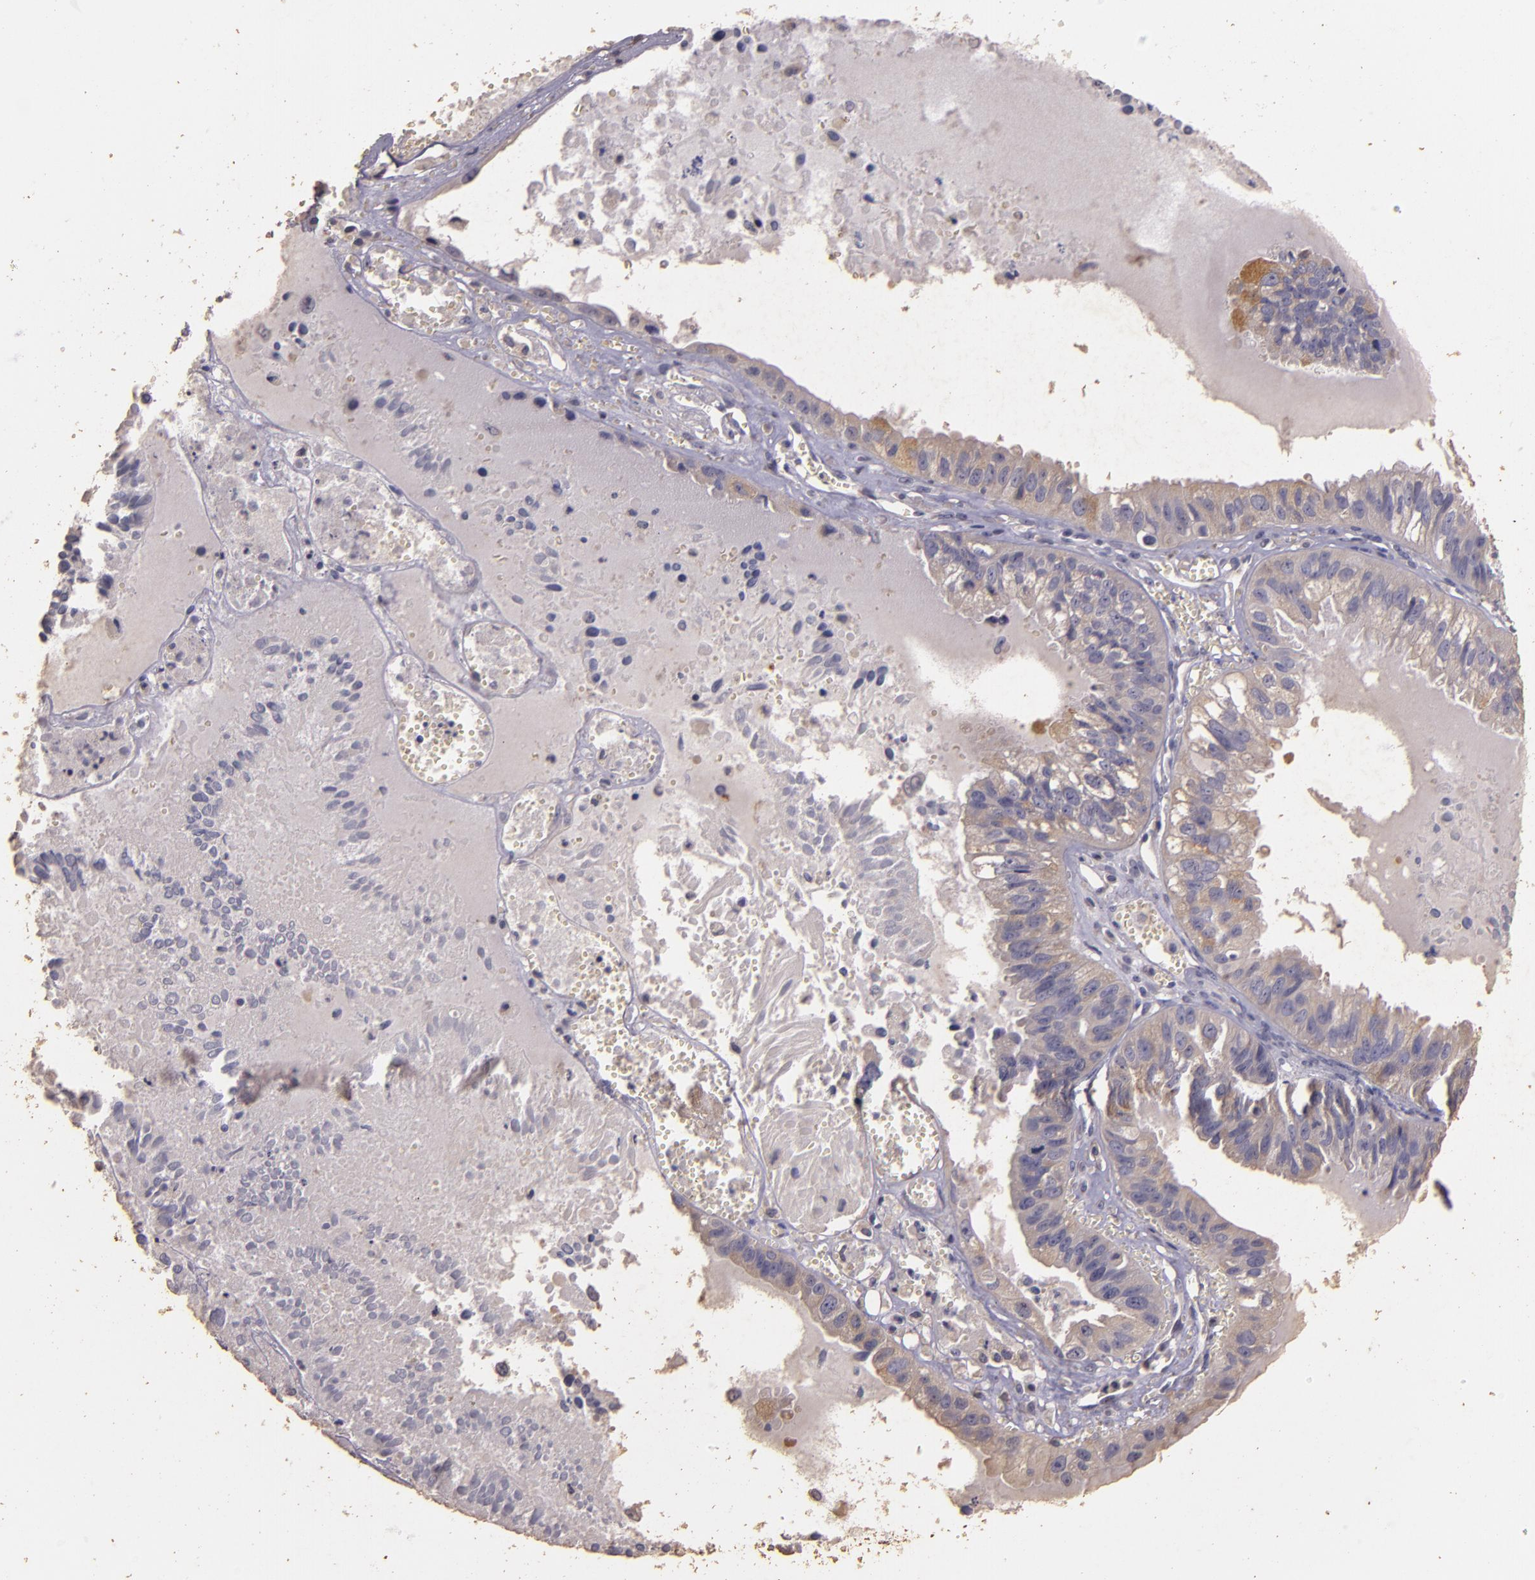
{"staining": {"intensity": "weak", "quantity": ">75%", "location": "cytoplasmic/membranous"}, "tissue": "ovarian cancer", "cell_type": "Tumor cells", "image_type": "cancer", "snomed": [{"axis": "morphology", "description": "Carcinoma, endometroid"}, {"axis": "topography", "description": "Ovary"}], "caption": "This is a micrograph of IHC staining of ovarian cancer, which shows weak staining in the cytoplasmic/membranous of tumor cells.", "gene": "BCL2L13", "patient": {"sex": "female", "age": 85}}